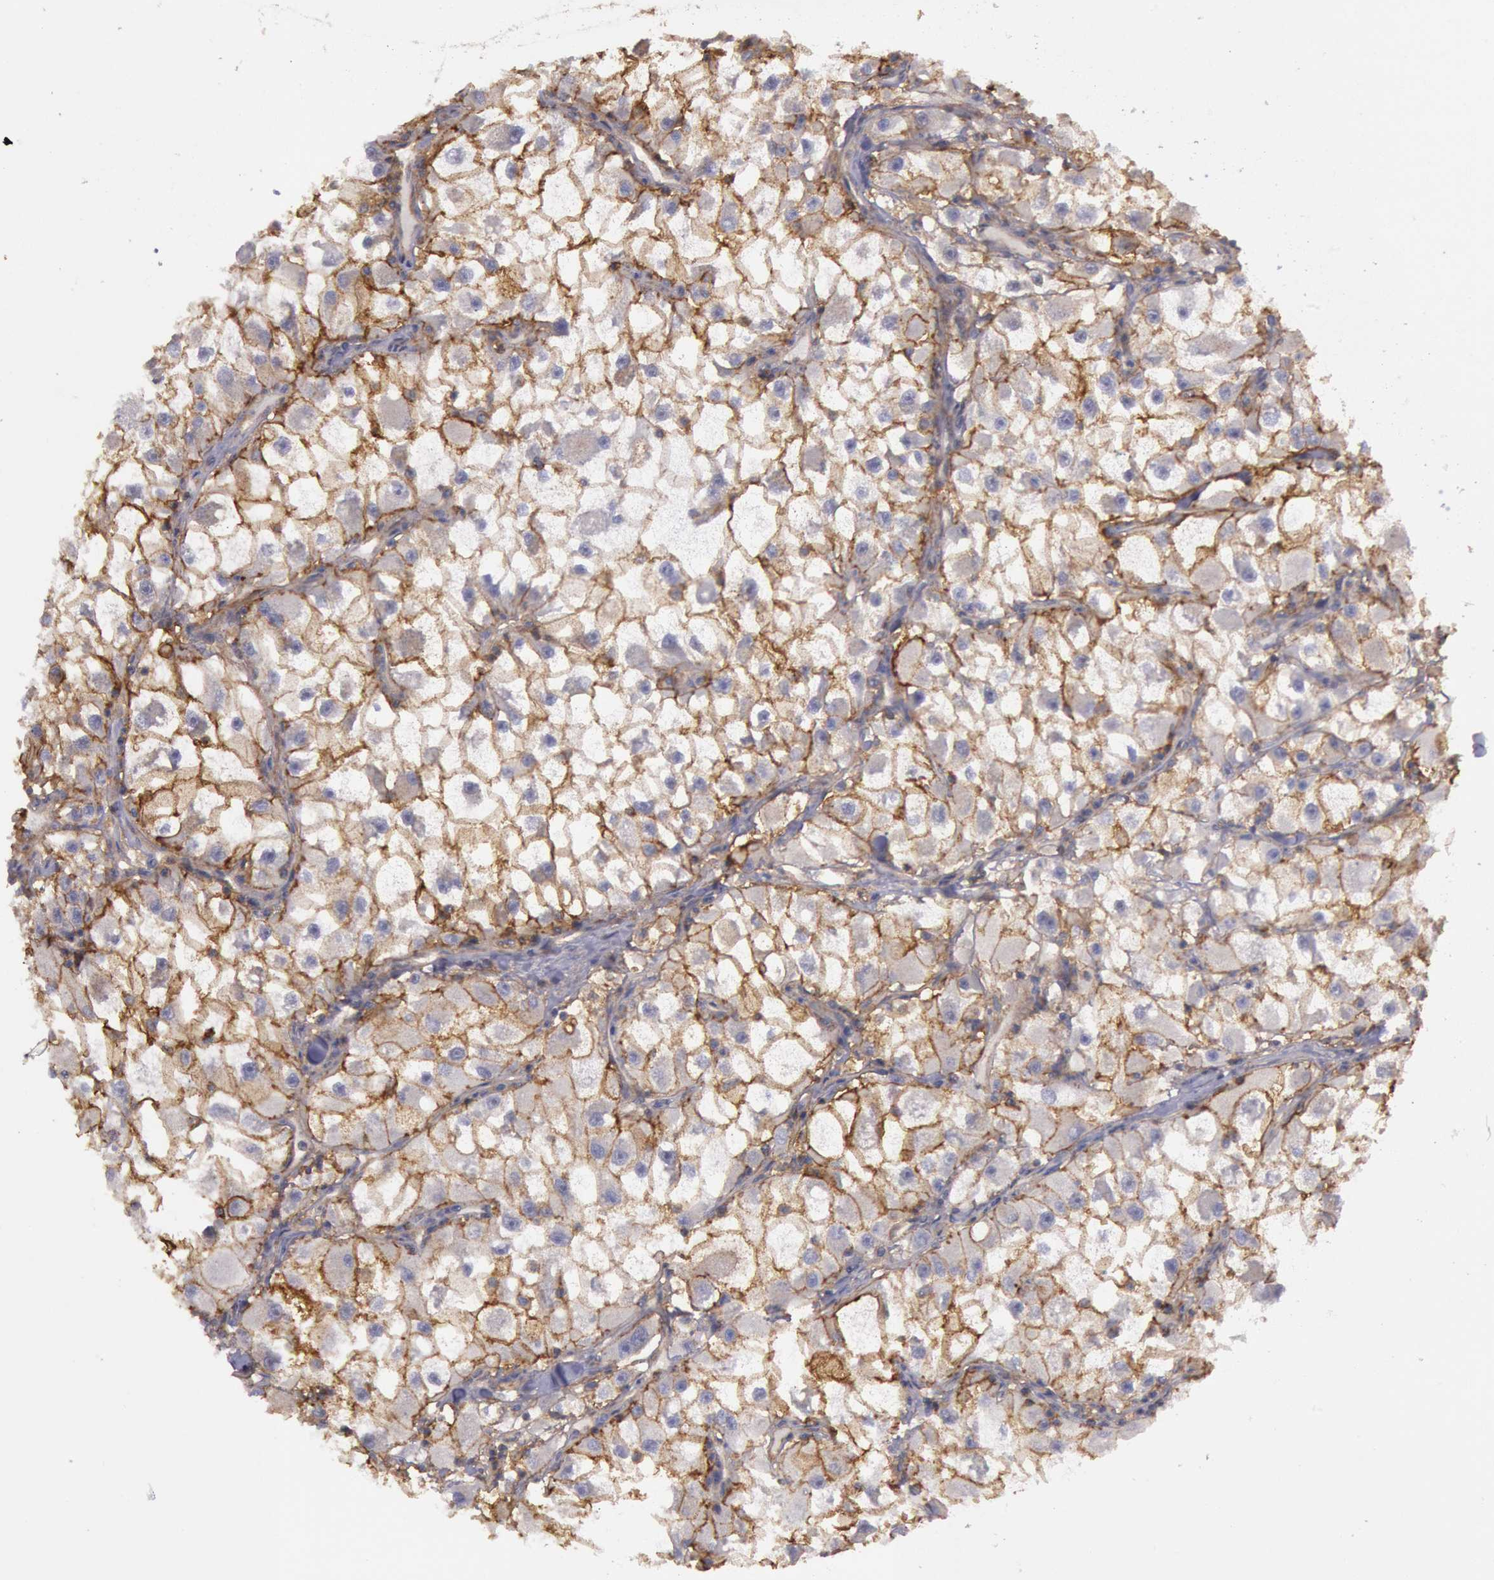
{"staining": {"intensity": "moderate", "quantity": "25%-75%", "location": "cytoplasmic/membranous"}, "tissue": "renal cancer", "cell_type": "Tumor cells", "image_type": "cancer", "snomed": [{"axis": "morphology", "description": "Adenocarcinoma, NOS"}, {"axis": "topography", "description": "Kidney"}], "caption": "Adenocarcinoma (renal) stained with immunohistochemistry demonstrates moderate cytoplasmic/membranous positivity in about 25%-75% of tumor cells.", "gene": "TRIB2", "patient": {"sex": "female", "age": 73}}